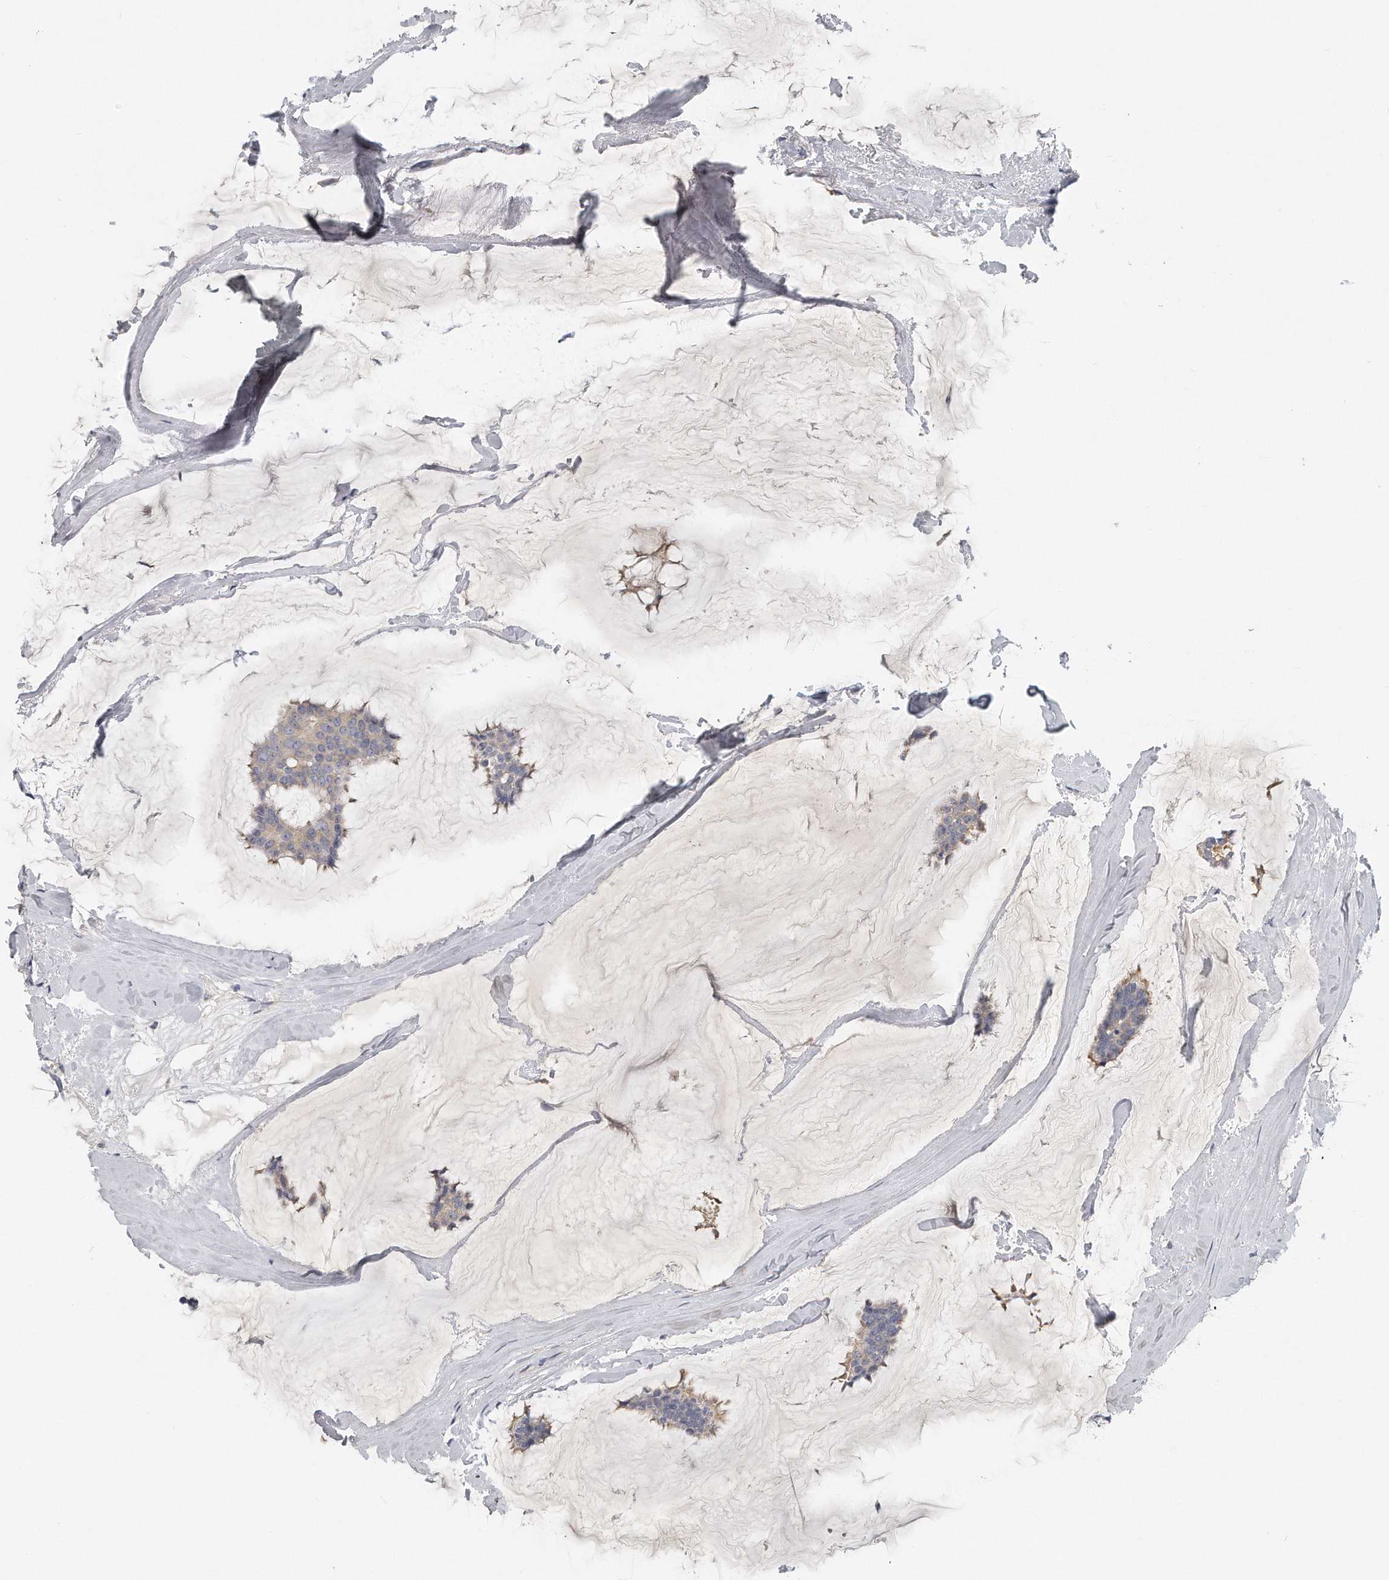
{"staining": {"intensity": "negative", "quantity": "none", "location": "none"}, "tissue": "breast cancer", "cell_type": "Tumor cells", "image_type": "cancer", "snomed": [{"axis": "morphology", "description": "Duct carcinoma"}, {"axis": "topography", "description": "Breast"}], "caption": "A micrograph of human breast invasive ductal carcinoma is negative for staining in tumor cells.", "gene": "EIF3I", "patient": {"sex": "female", "age": 93}}